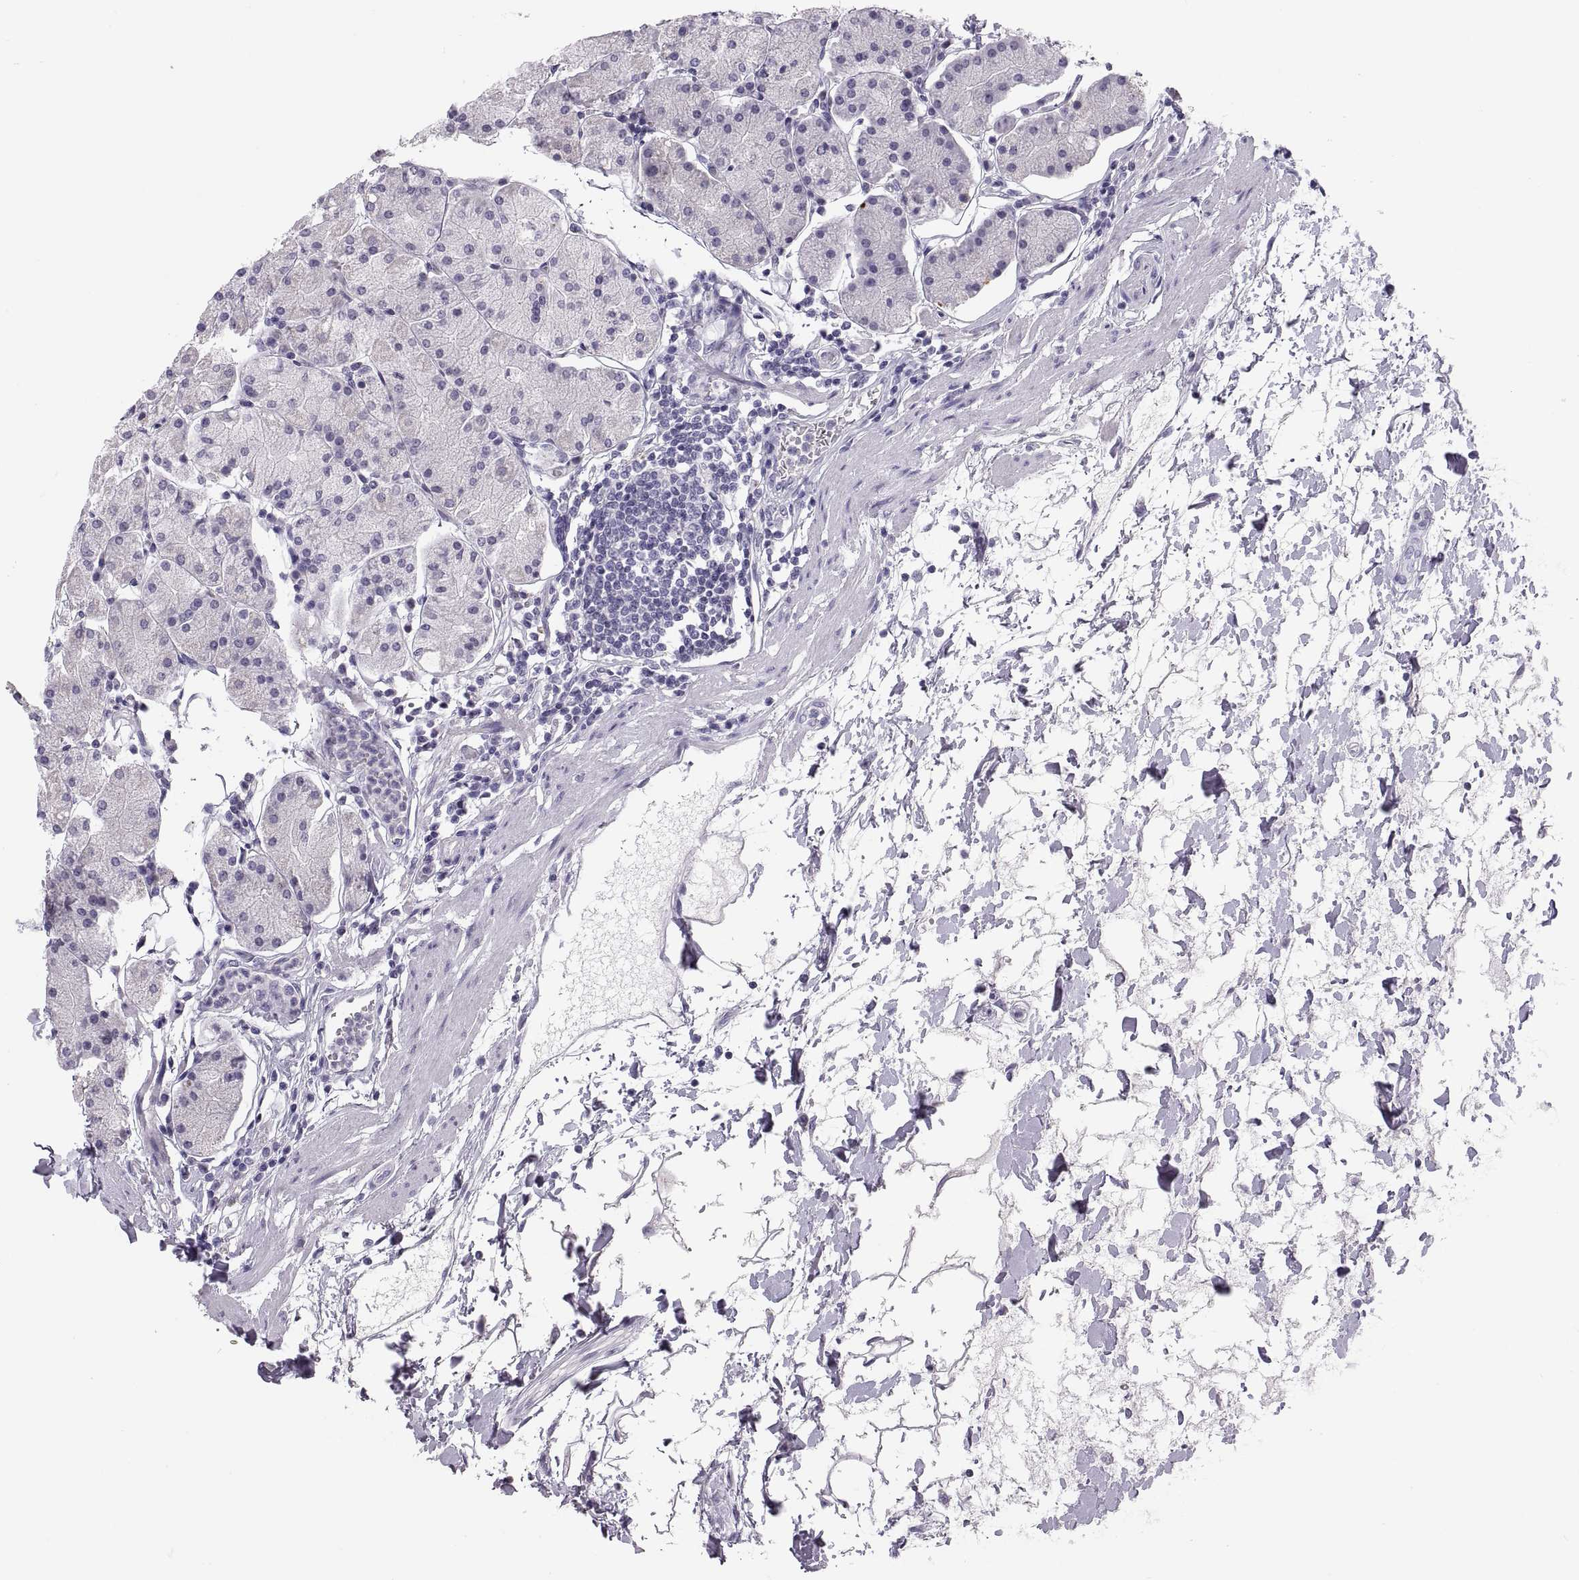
{"staining": {"intensity": "negative", "quantity": "none", "location": "none"}, "tissue": "stomach", "cell_type": "Glandular cells", "image_type": "normal", "snomed": [{"axis": "morphology", "description": "Normal tissue, NOS"}, {"axis": "topography", "description": "Stomach"}], "caption": "DAB immunohistochemical staining of normal human stomach displays no significant expression in glandular cells.", "gene": "TTC21A", "patient": {"sex": "male", "age": 54}}